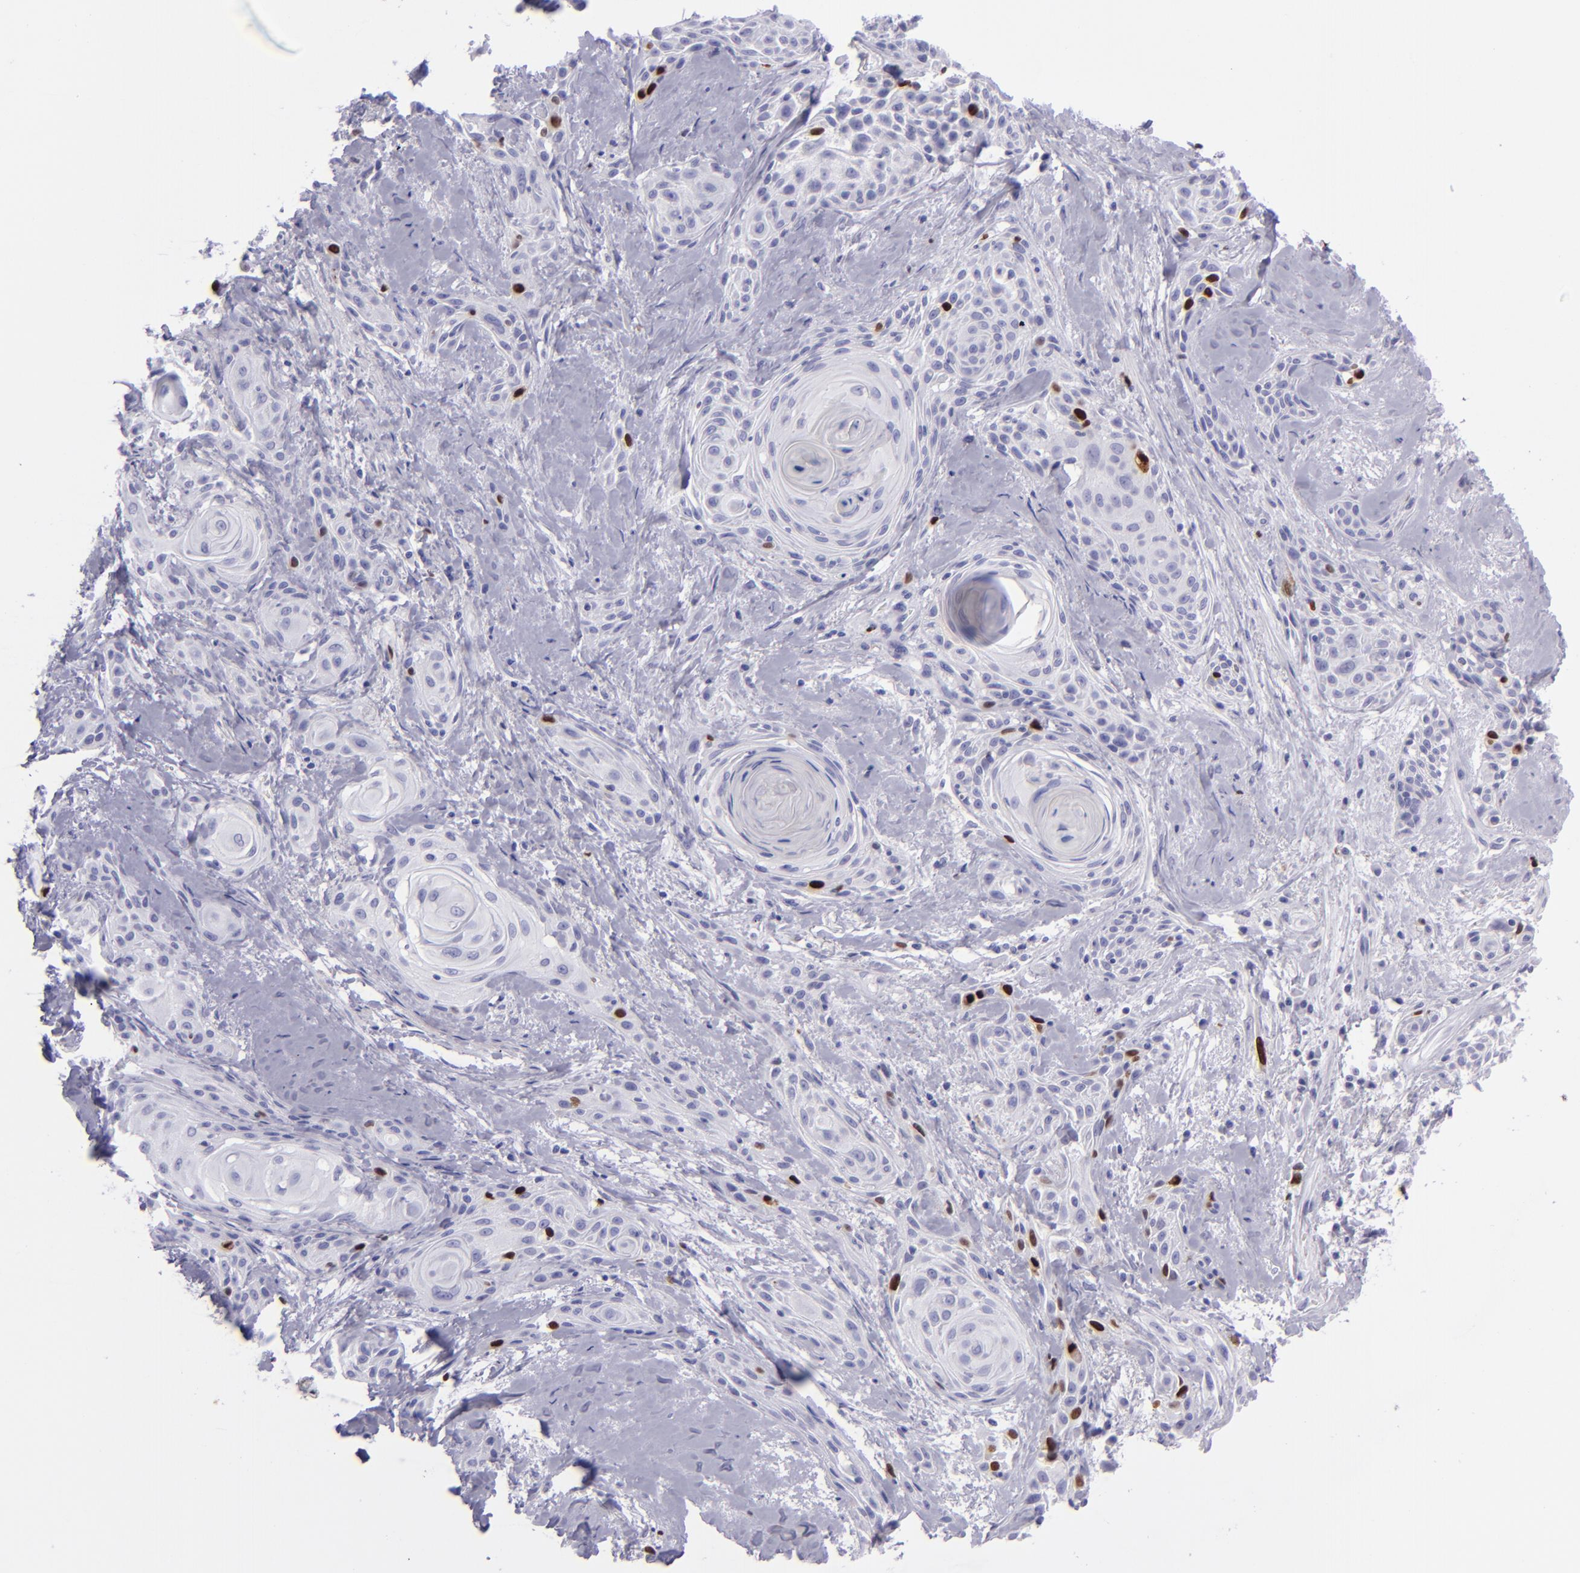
{"staining": {"intensity": "strong", "quantity": "<25%", "location": "nuclear"}, "tissue": "skin cancer", "cell_type": "Tumor cells", "image_type": "cancer", "snomed": [{"axis": "morphology", "description": "Squamous cell carcinoma, NOS"}, {"axis": "topography", "description": "Skin"}, {"axis": "topography", "description": "Anal"}], "caption": "Immunohistochemical staining of skin squamous cell carcinoma shows medium levels of strong nuclear protein staining in approximately <25% of tumor cells.", "gene": "TOP2A", "patient": {"sex": "male", "age": 64}}